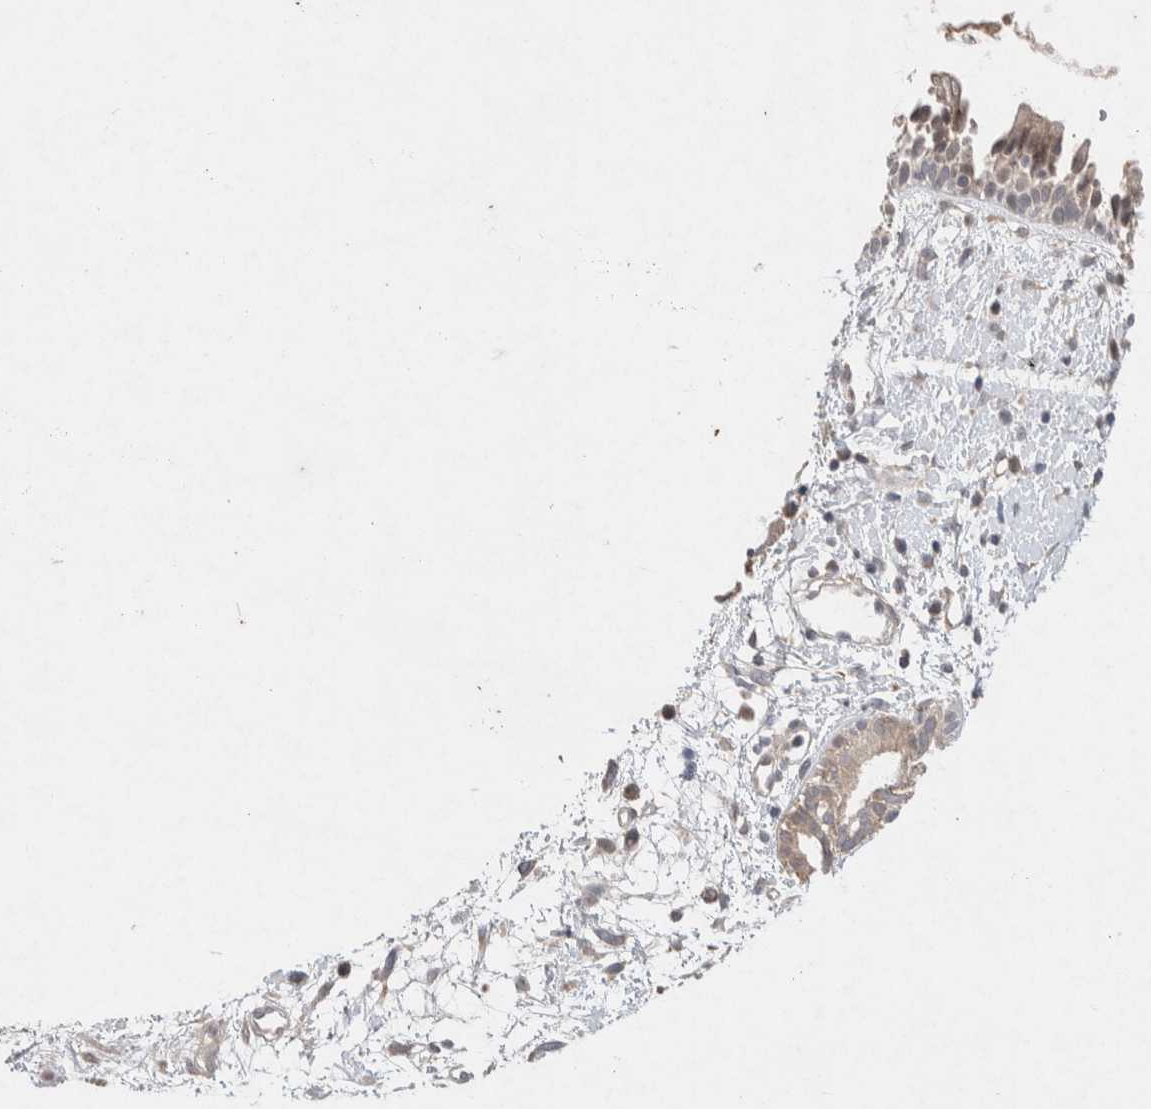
{"staining": {"intensity": "strong", "quantity": "25%-75%", "location": "cytoplasmic/membranous"}, "tissue": "nasopharynx", "cell_type": "Respiratory epithelial cells", "image_type": "normal", "snomed": [{"axis": "morphology", "description": "Normal tissue, NOS"}, {"axis": "topography", "description": "Nasopharynx"}], "caption": "About 25%-75% of respiratory epithelial cells in unremarkable nasopharynx demonstrate strong cytoplasmic/membranous protein staining as visualized by brown immunohistochemical staining.", "gene": "CMTM4", "patient": {"sex": "male", "age": 22}}